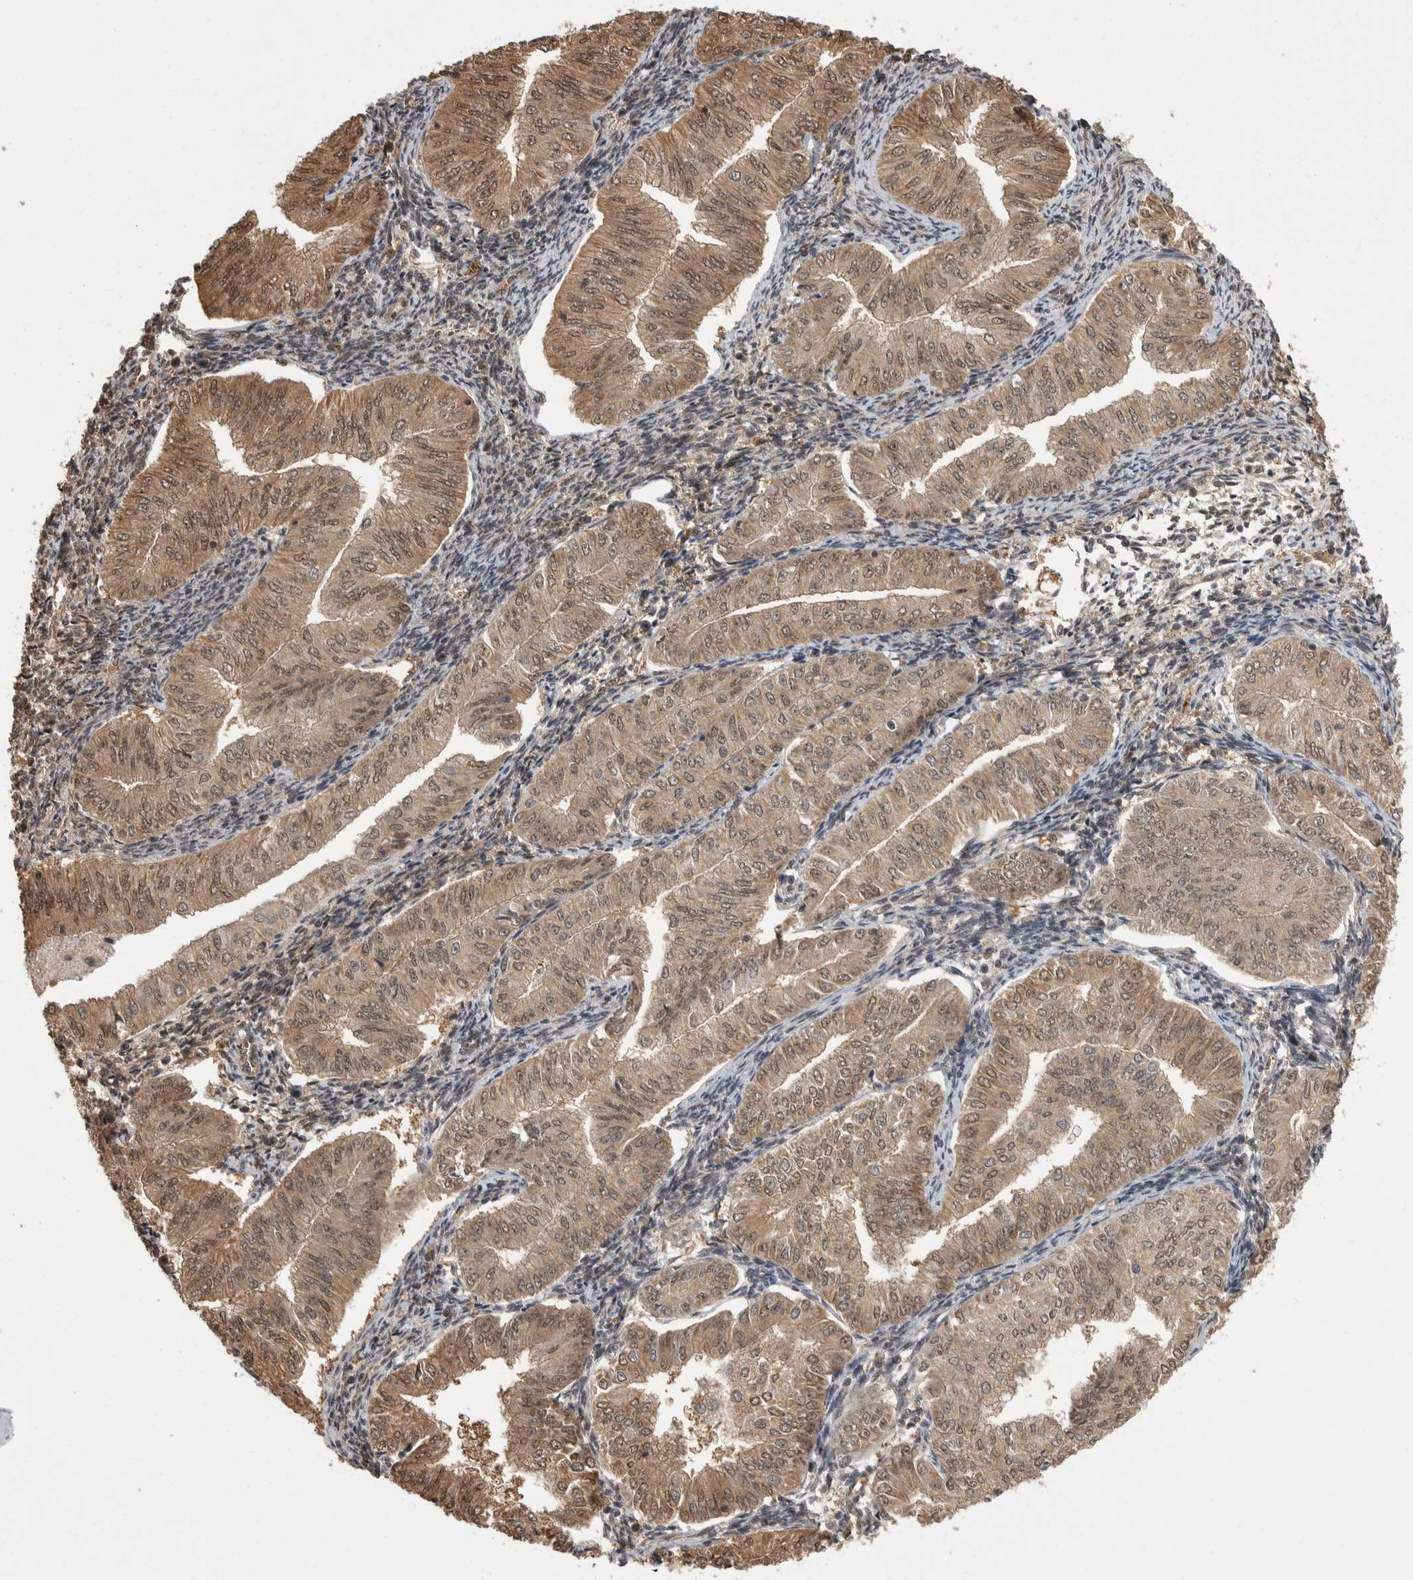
{"staining": {"intensity": "moderate", "quantity": ">75%", "location": "cytoplasmic/membranous"}, "tissue": "endometrial cancer", "cell_type": "Tumor cells", "image_type": "cancer", "snomed": [{"axis": "morphology", "description": "Normal tissue, NOS"}, {"axis": "morphology", "description": "Adenocarcinoma, NOS"}, {"axis": "topography", "description": "Endometrium"}], "caption": "Immunohistochemistry (DAB) staining of human endometrial adenocarcinoma shows moderate cytoplasmic/membranous protein expression in about >75% of tumor cells.", "gene": "ZNF592", "patient": {"sex": "female", "age": 53}}